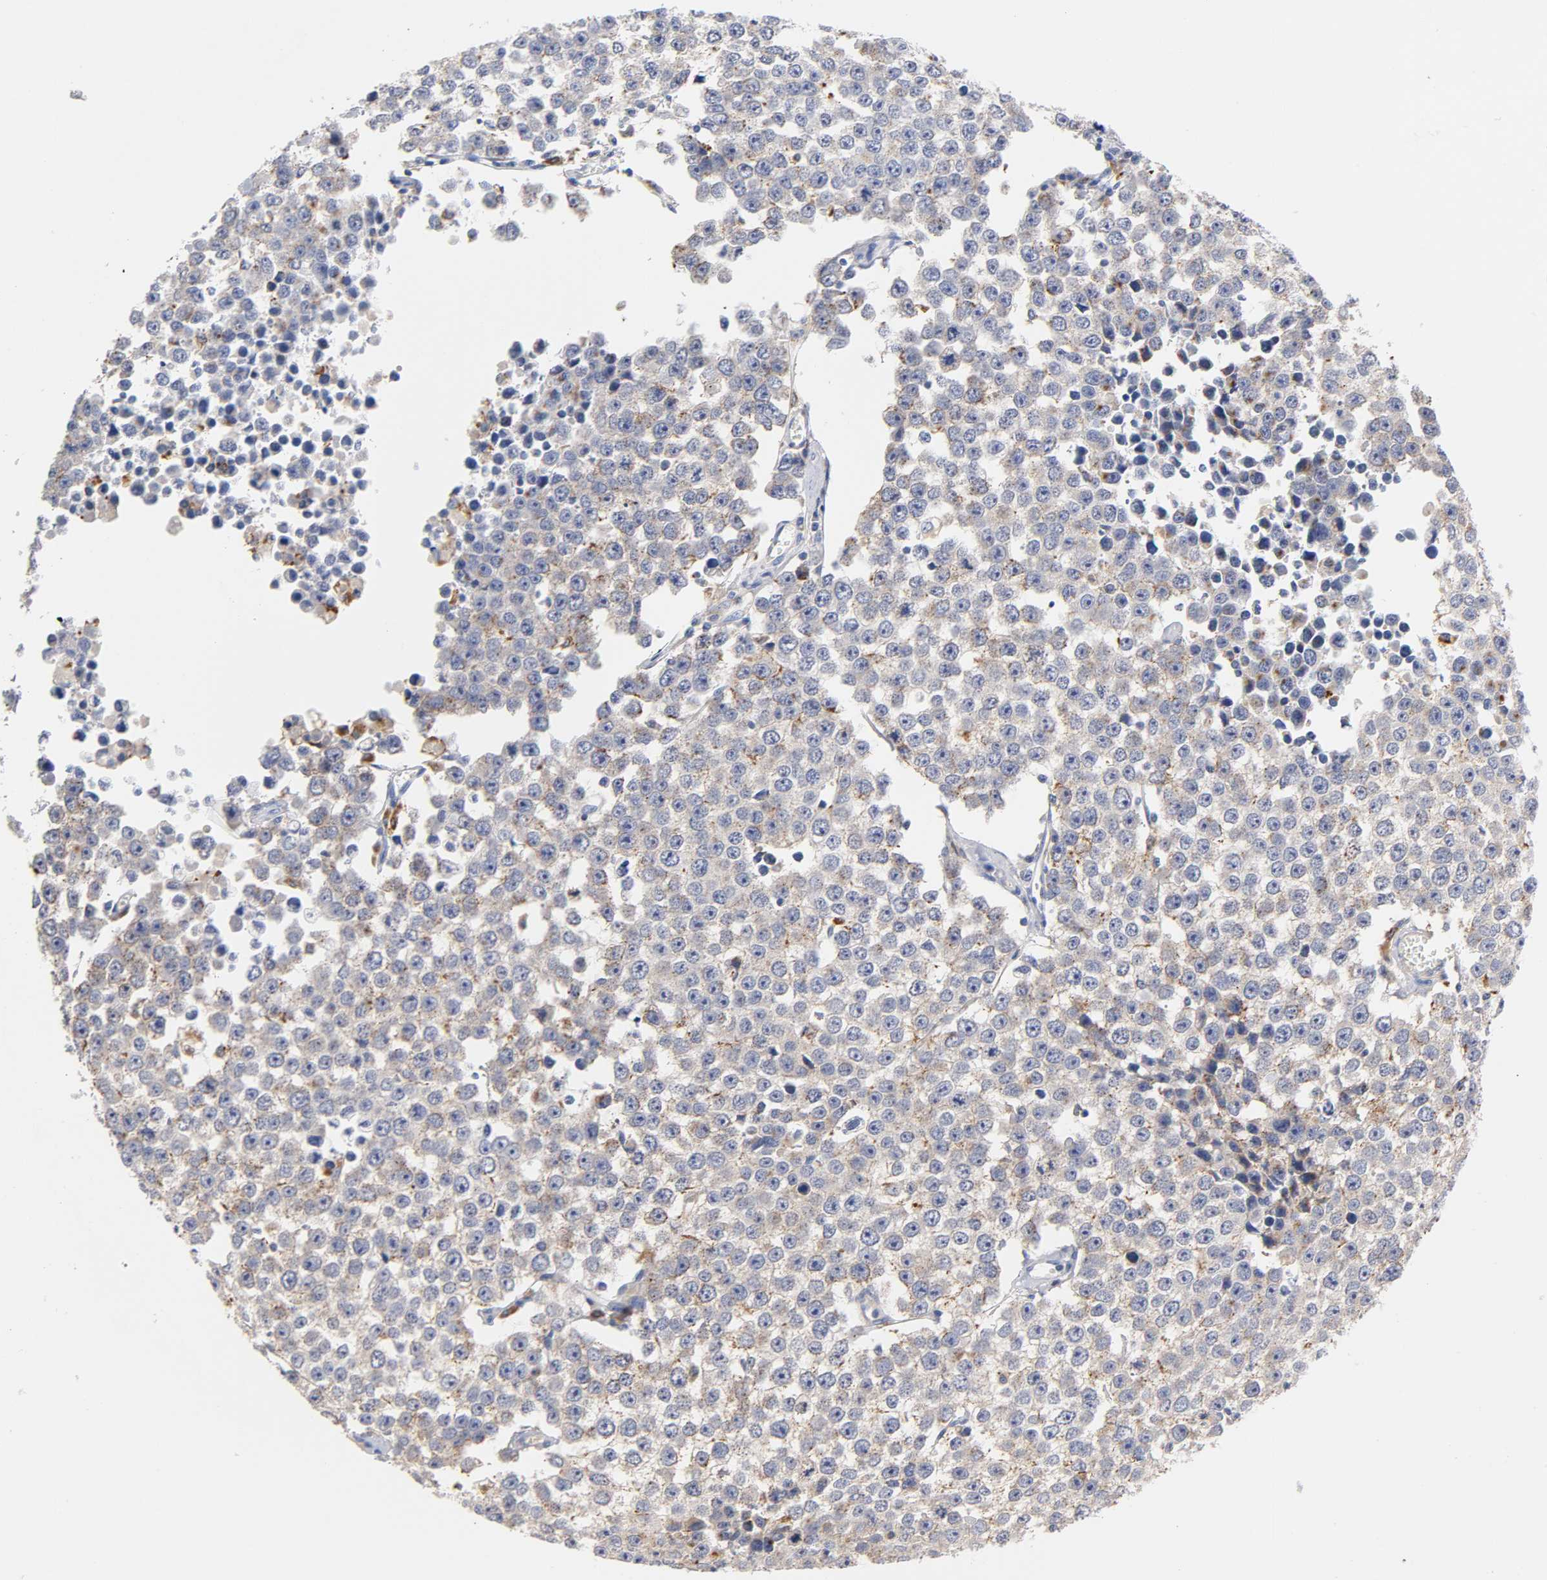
{"staining": {"intensity": "weak", "quantity": "25%-75%", "location": "cytoplasmic/membranous"}, "tissue": "testis cancer", "cell_type": "Tumor cells", "image_type": "cancer", "snomed": [{"axis": "morphology", "description": "Seminoma, NOS"}, {"axis": "morphology", "description": "Carcinoma, Embryonal, NOS"}, {"axis": "topography", "description": "Testis"}], "caption": "IHC micrograph of testis cancer stained for a protein (brown), which reveals low levels of weak cytoplasmic/membranous positivity in approximately 25%-75% of tumor cells.", "gene": "SEMA5A", "patient": {"sex": "male", "age": 52}}